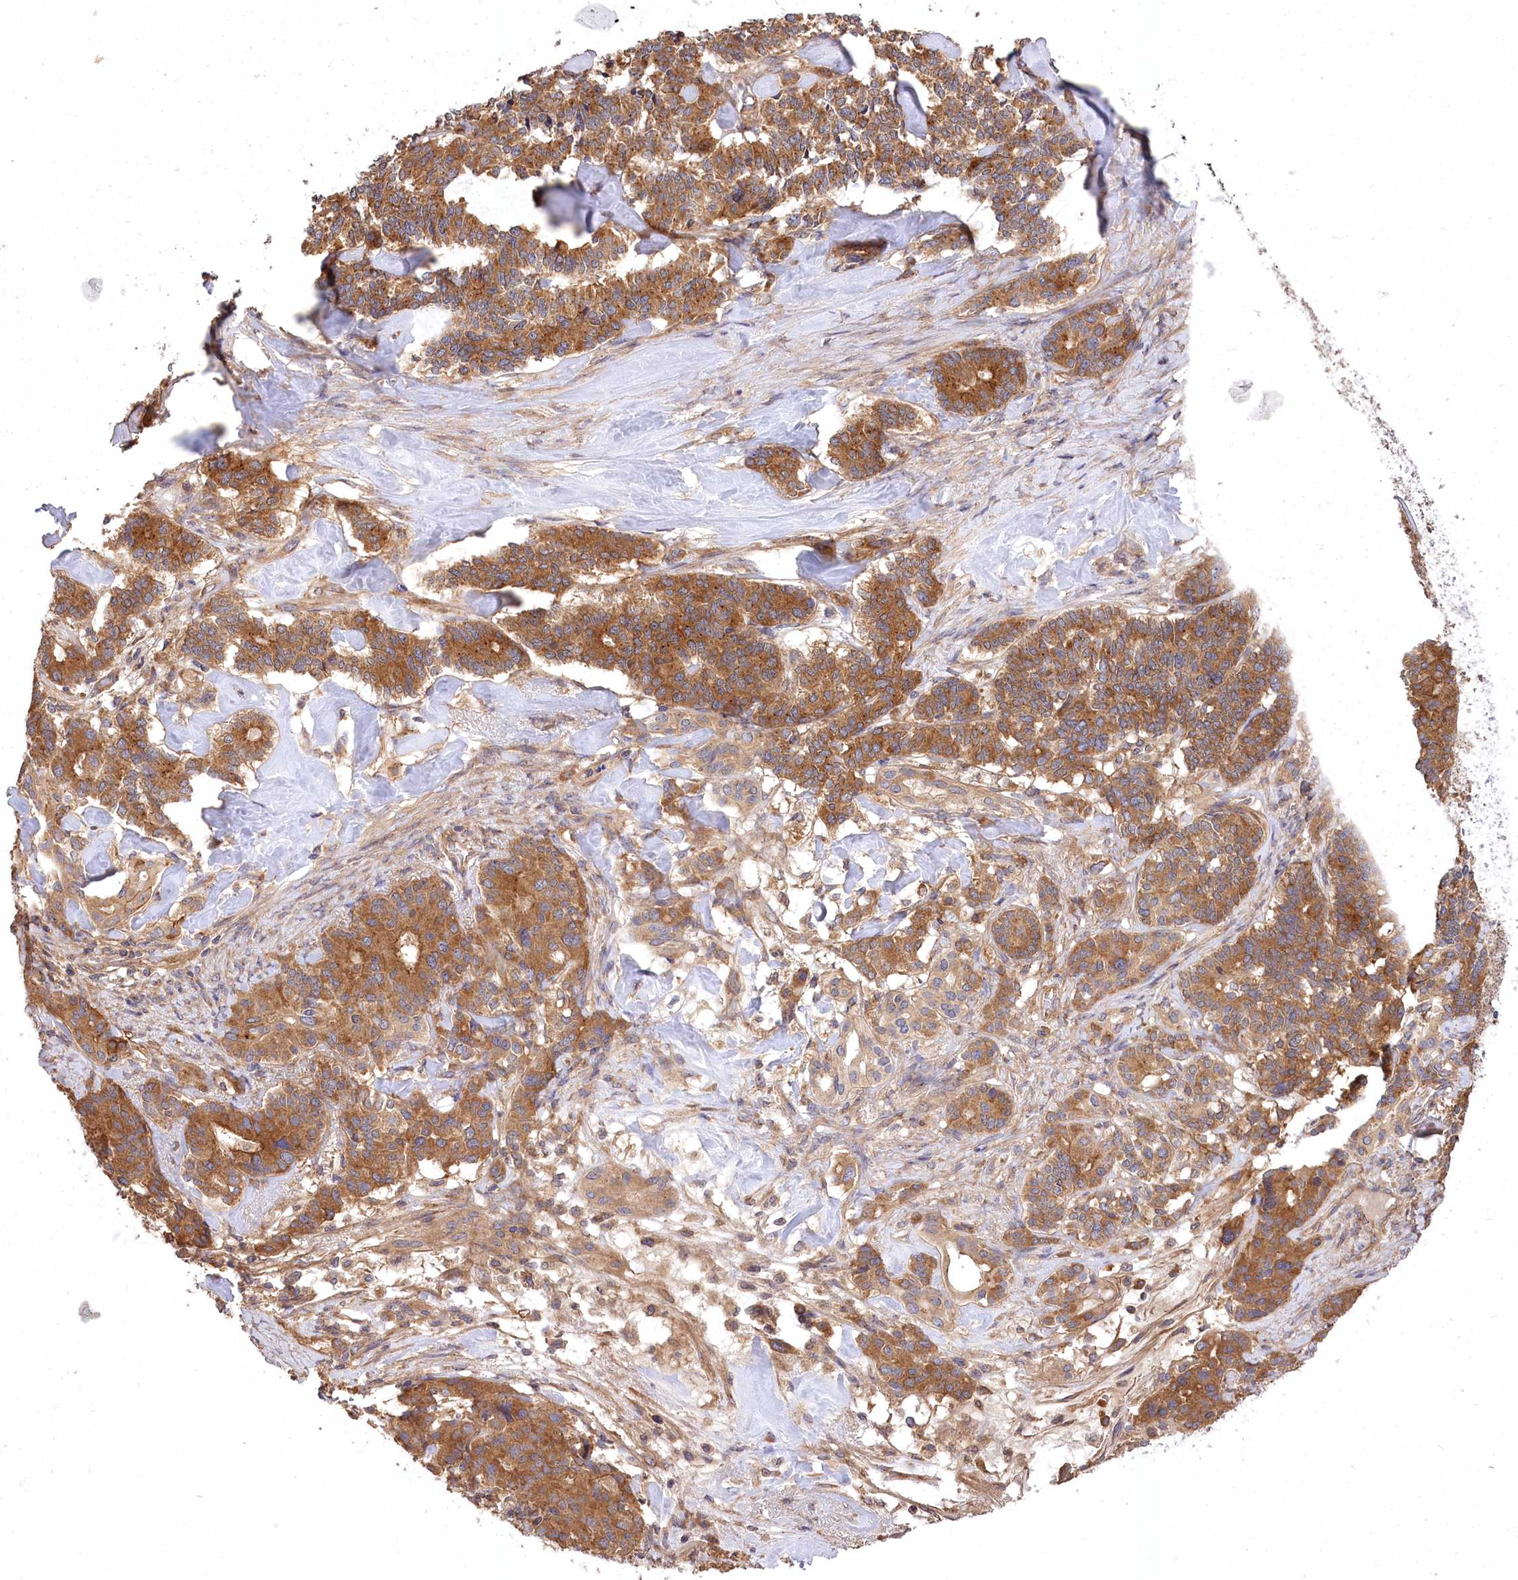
{"staining": {"intensity": "strong", "quantity": ">75%", "location": "cytoplasmic/membranous"}, "tissue": "pancreatic cancer", "cell_type": "Tumor cells", "image_type": "cancer", "snomed": [{"axis": "morphology", "description": "Adenocarcinoma, NOS"}, {"axis": "topography", "description": "Pancreas"}], "caption": "Immunohistochemical staining of adenocarcinoma (pancreatic) displays high levels of strong cytoplasmic/membranous staining in approximately >75% of tumor cells. The staining was performed using DAB, with brown indicating positive protein expression. Nuclei are stained blue with hematoxylin.", "gene": "PRSS53", "patient": {"sex": "female", "age": 74}}